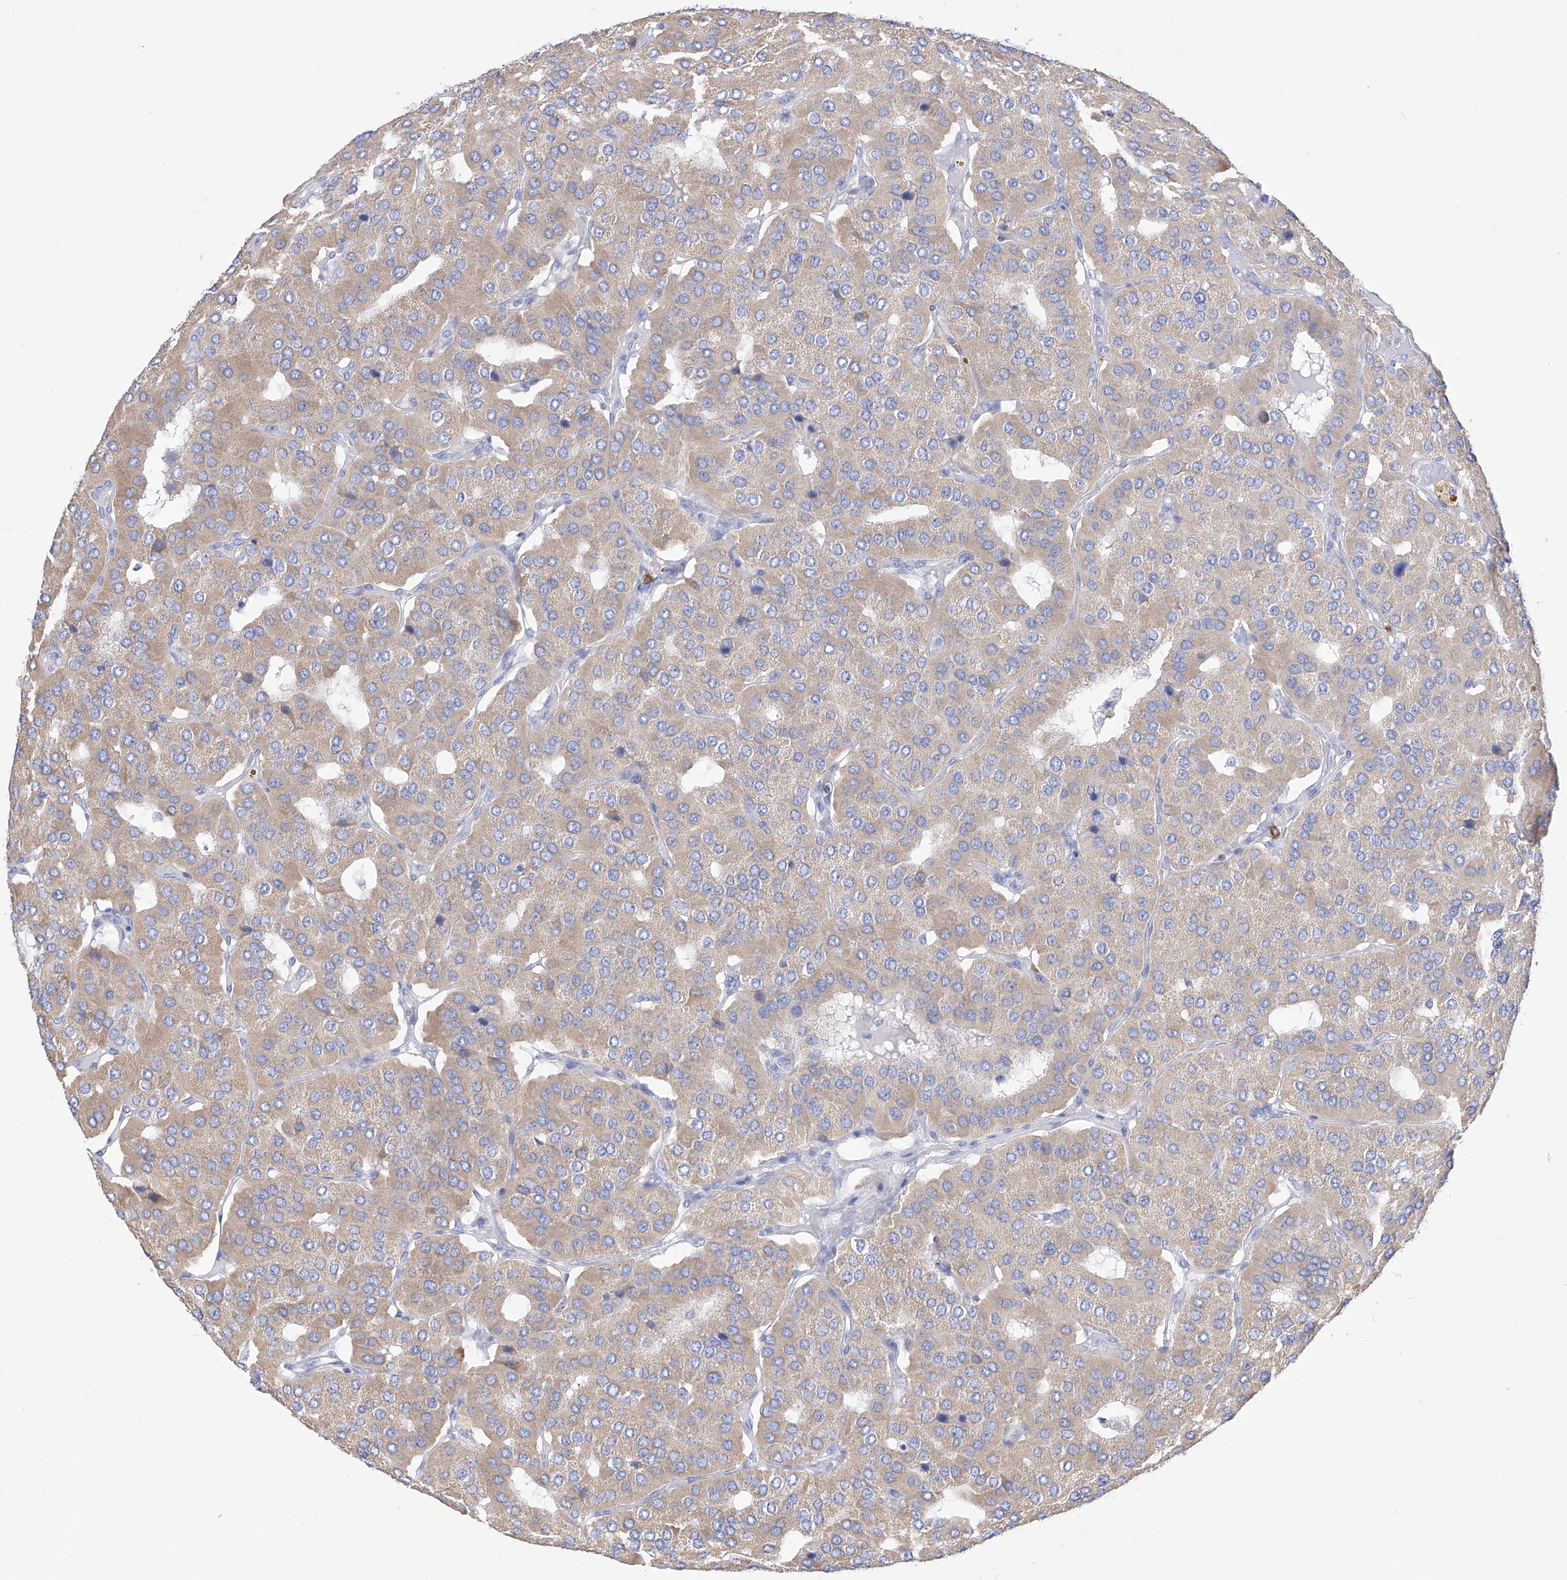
{"staining": {"intensity": "weak", "quantity": ">75%", "location": "cytoplasmic/membranous"}, "tissue": "parathyroid gland", "cell_type": "Glandular cells", "image_type": "normal", "snomed": [{"axis": "morphology", "description": "Normal tissue, NOS"}, {"axis": "morphology", "description": "Adenoma, NOS"}, {"axis": "topography", "description": "Parathyroid gland"}], "caption": "DAB (3,3'-diaminobenzidine) immunohistochemical staining of unremarkable parathyroid gland shows weak cytoplasmic/membranous protein expression in approximately >75% of glandular cells.", "gene": "FLG", "patient": {"sex": "female", "age": 86}}